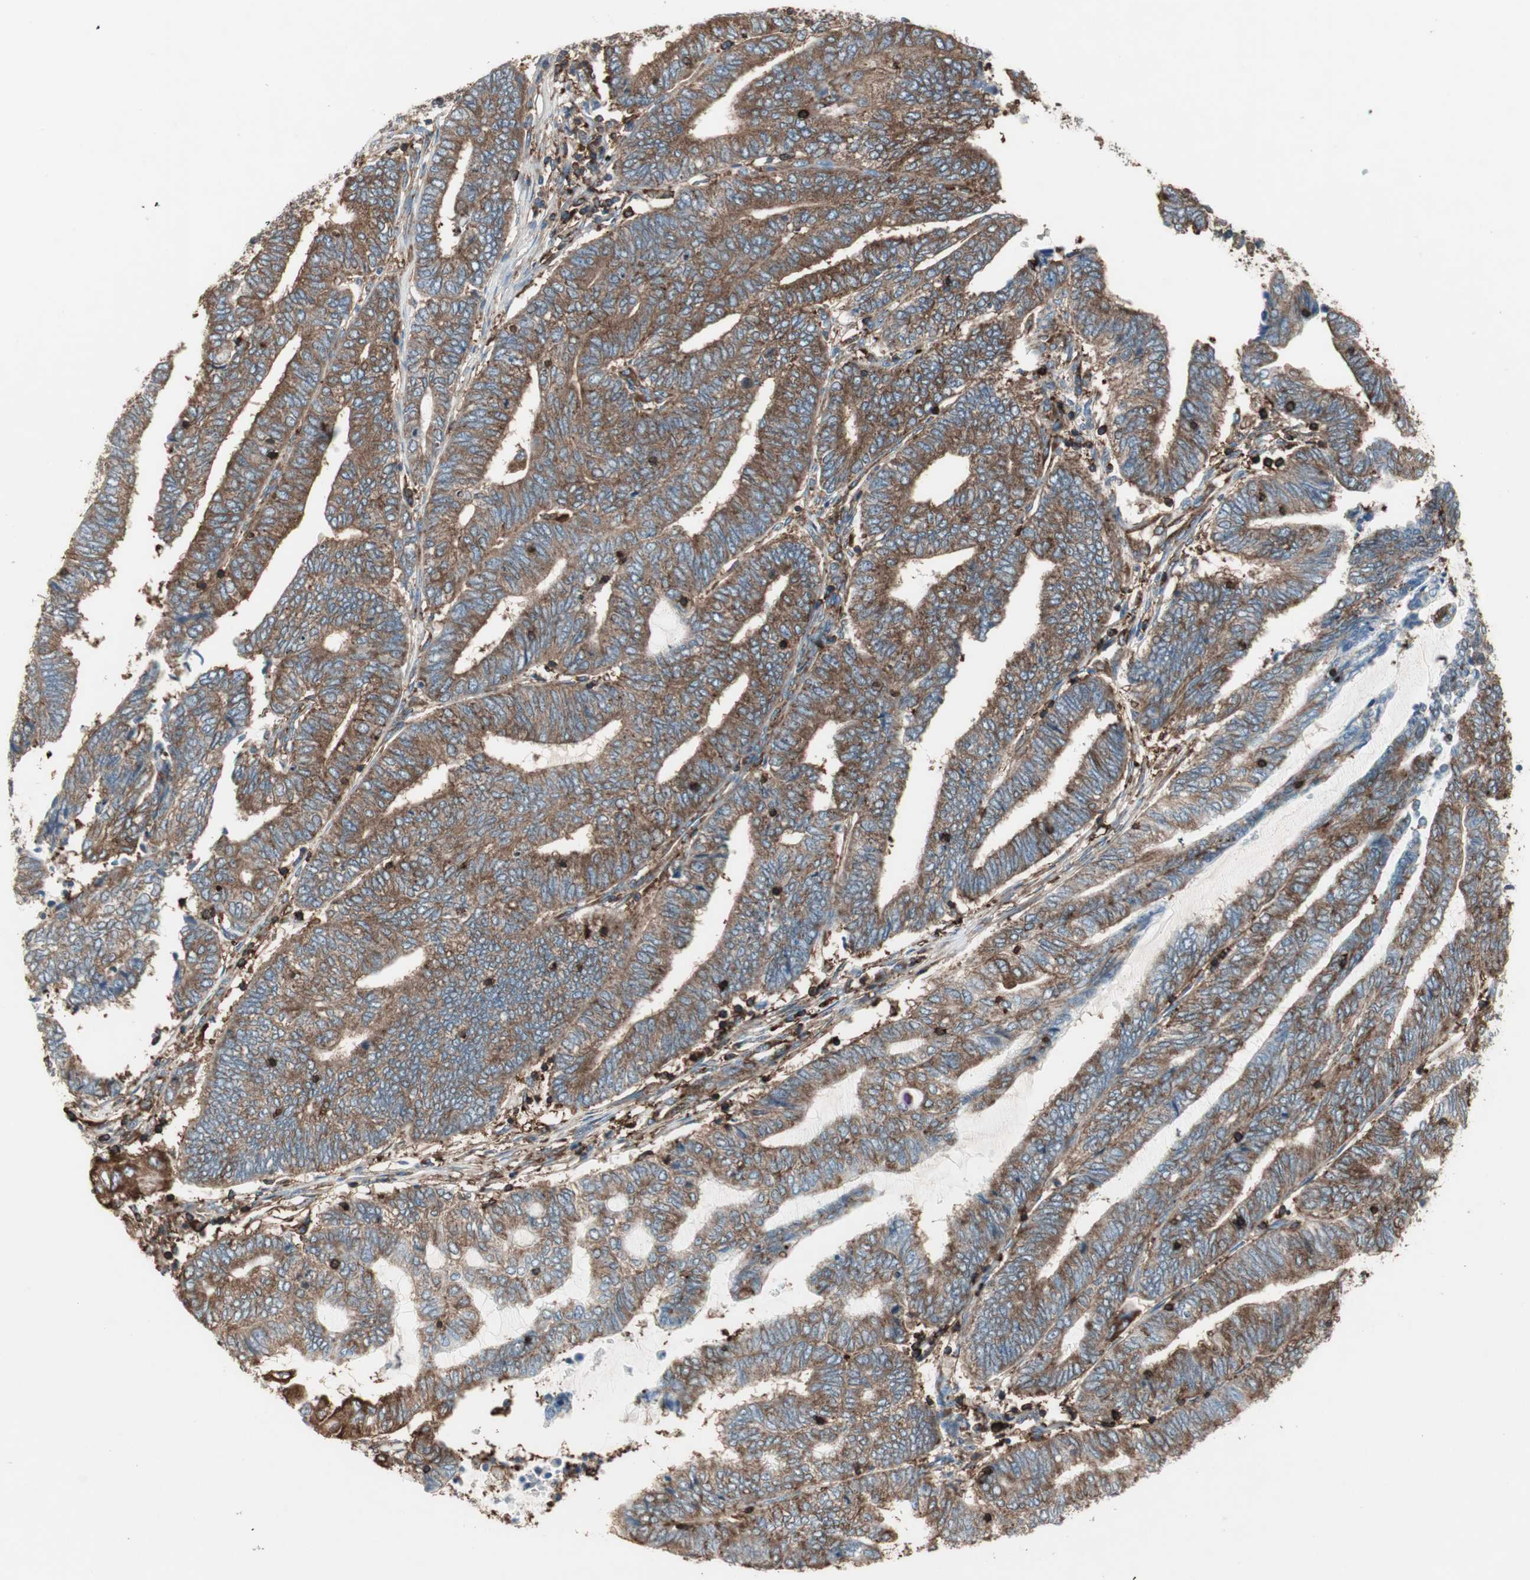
{"staining": {"intensity": "strong", "quantity": ">75%", "location": "cytoplasmic/membranous"}, "tissue": "endometrial cancer", "cell_type": "Tumor cells", "image_type": "cancer", "snomed": [{"axis": "morphology", "description": "Adenocarcinoma, NOS"}, {"axis": "topography", "description": "Uterus"}, {"axis": "topography", "description": "Endometrium"}], "caption": "A high-resolution histopathology image shows immunohistochemistry (IHC) staining of endometrial cancer, which demonstrates strong cytoplasmic/membranous staining in approximately >75% of tumor cells. (DAB (3,3'-diaminobenzidine) IHC, brown staining for protein, blue staining for nuclei).", "gene": "MMP3", "patient": {"sex": "female", "age": 70}}